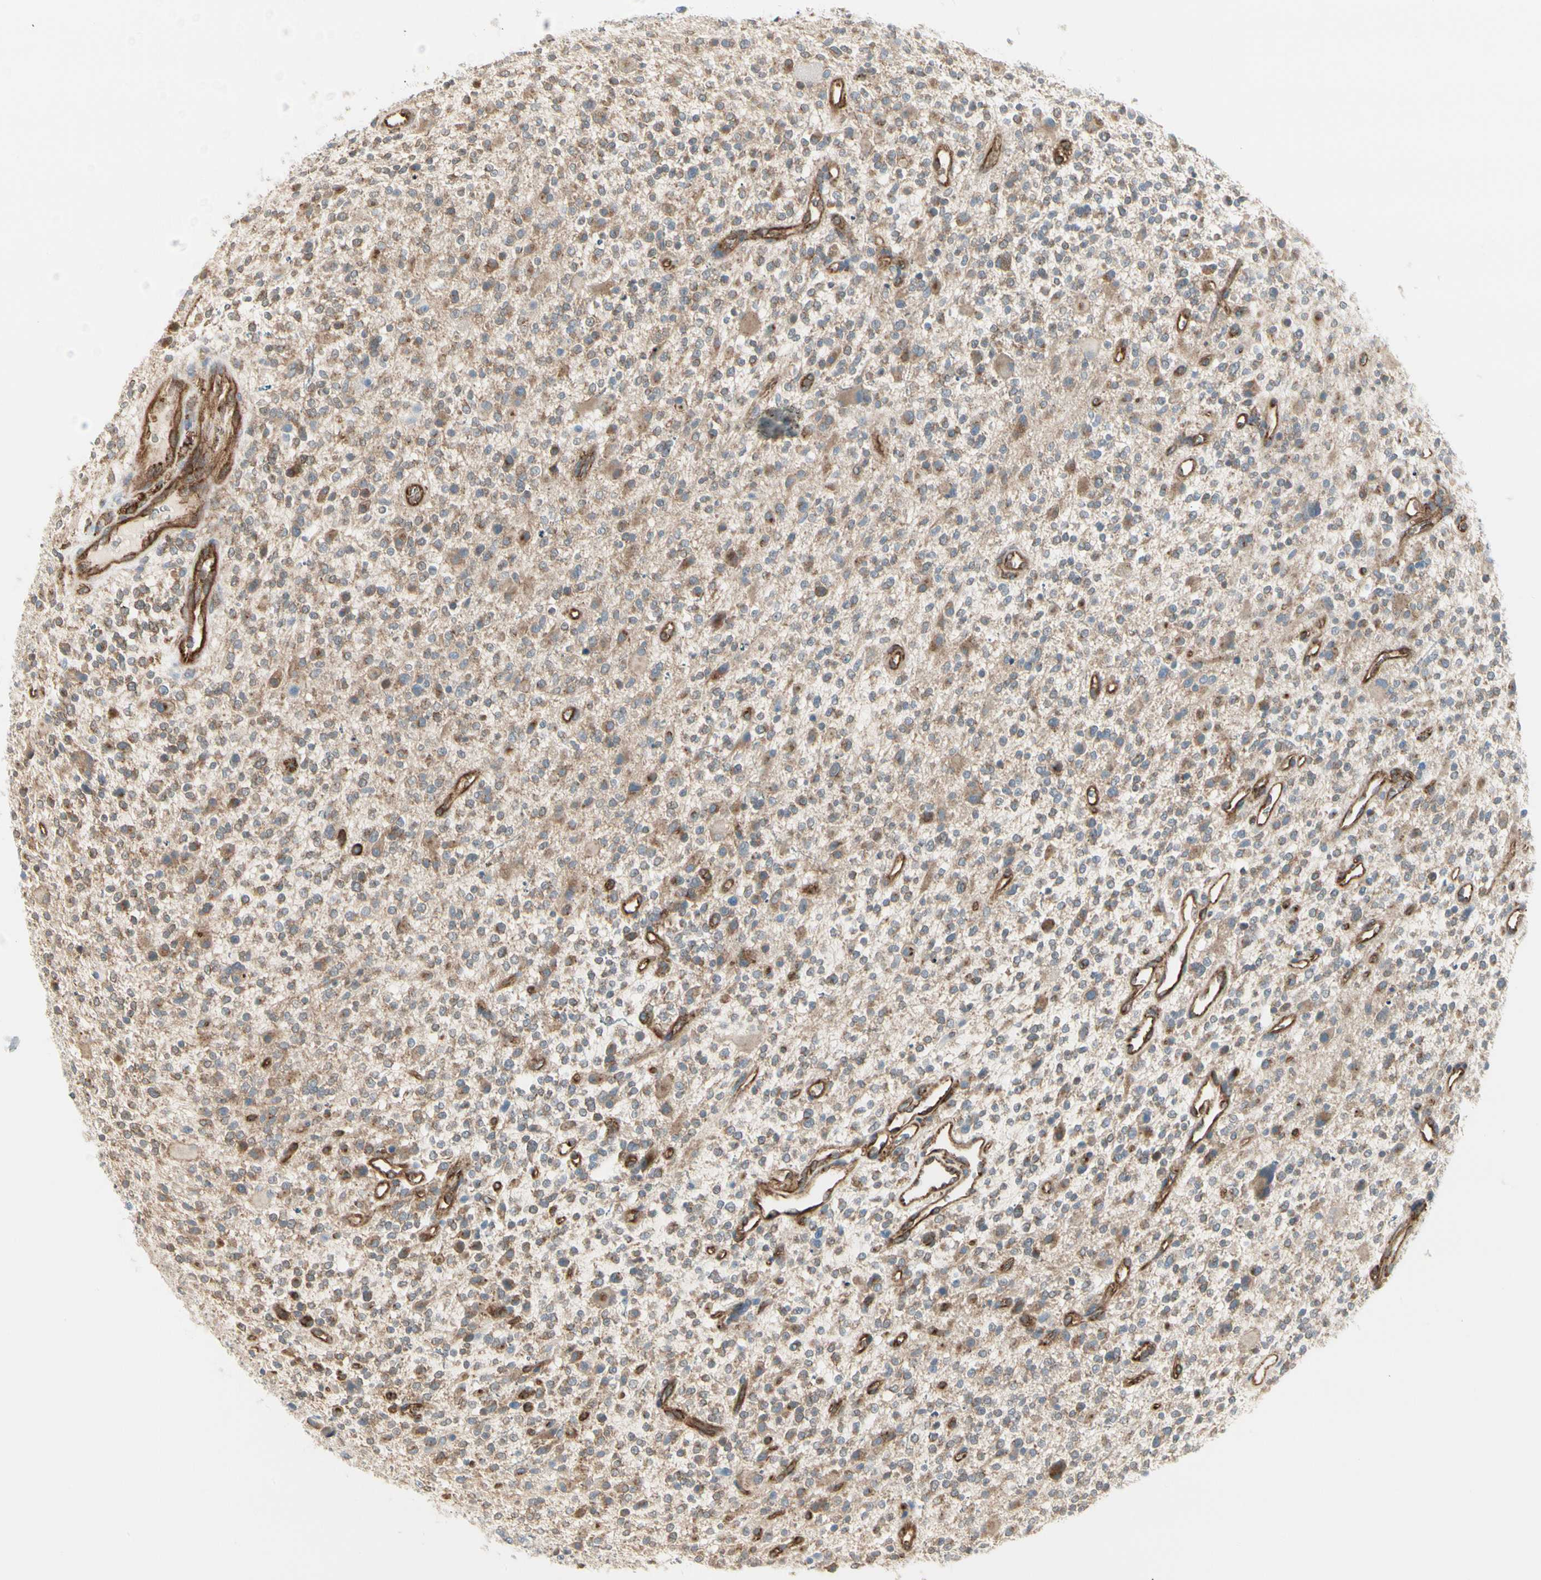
{"staining": {"intensity": "weak", "quantity": ">75%", "location": "cytoplasmic/membranous"}, "tissue": "glioma", "cell_type": "Tumor cells", "image_type": "cancer", "snomed": [{"axis": "morphology", "description": "Glioma, malignant, High grade"}, {"axis": "topography", "description": "Brain"}], "caption": "Glioma stained with a protein marker reveals weak staining in tumor cells.", "gene": "AGFG1", "patient": {"sex": "male", "age": 48}}